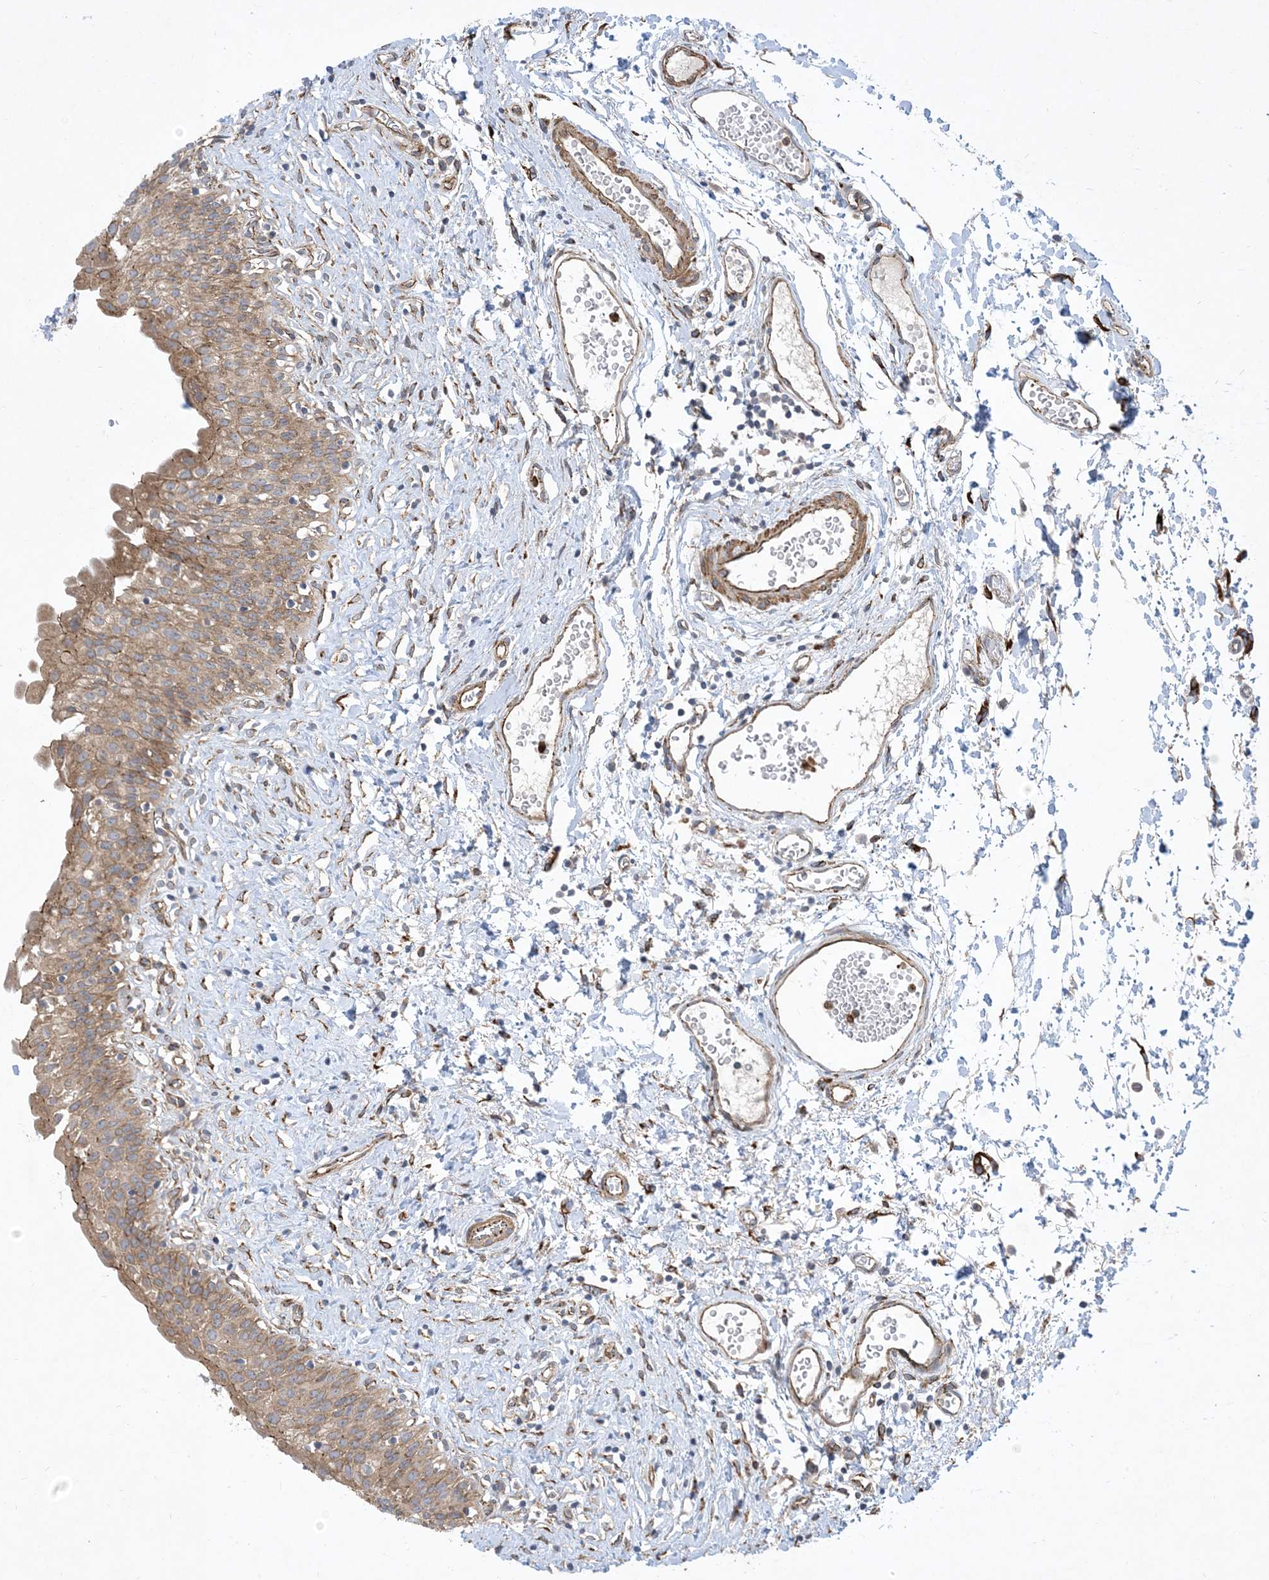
{"staining": {"intensity": "moderate", "quantity": ">75%", "location": "cytoplasmic/membranous"}, "tissue": "urinary bladder", "cell_type": "Urothelial cells", "image_type": "normal", "snomed": [{"axis": "morphology", "description": "Normal tissue, NOS"}, {"axis": "topography", "description": "Urinary bladder"}], "caption": "This is a micrograph of immunohistochemistry staining of normal urinary bladder, which shows moderate staining in the cytoplasmic/membranous of urothelial cells.", "gene": "OTOP1", "patient": {"sex": "male", "age": 51}}